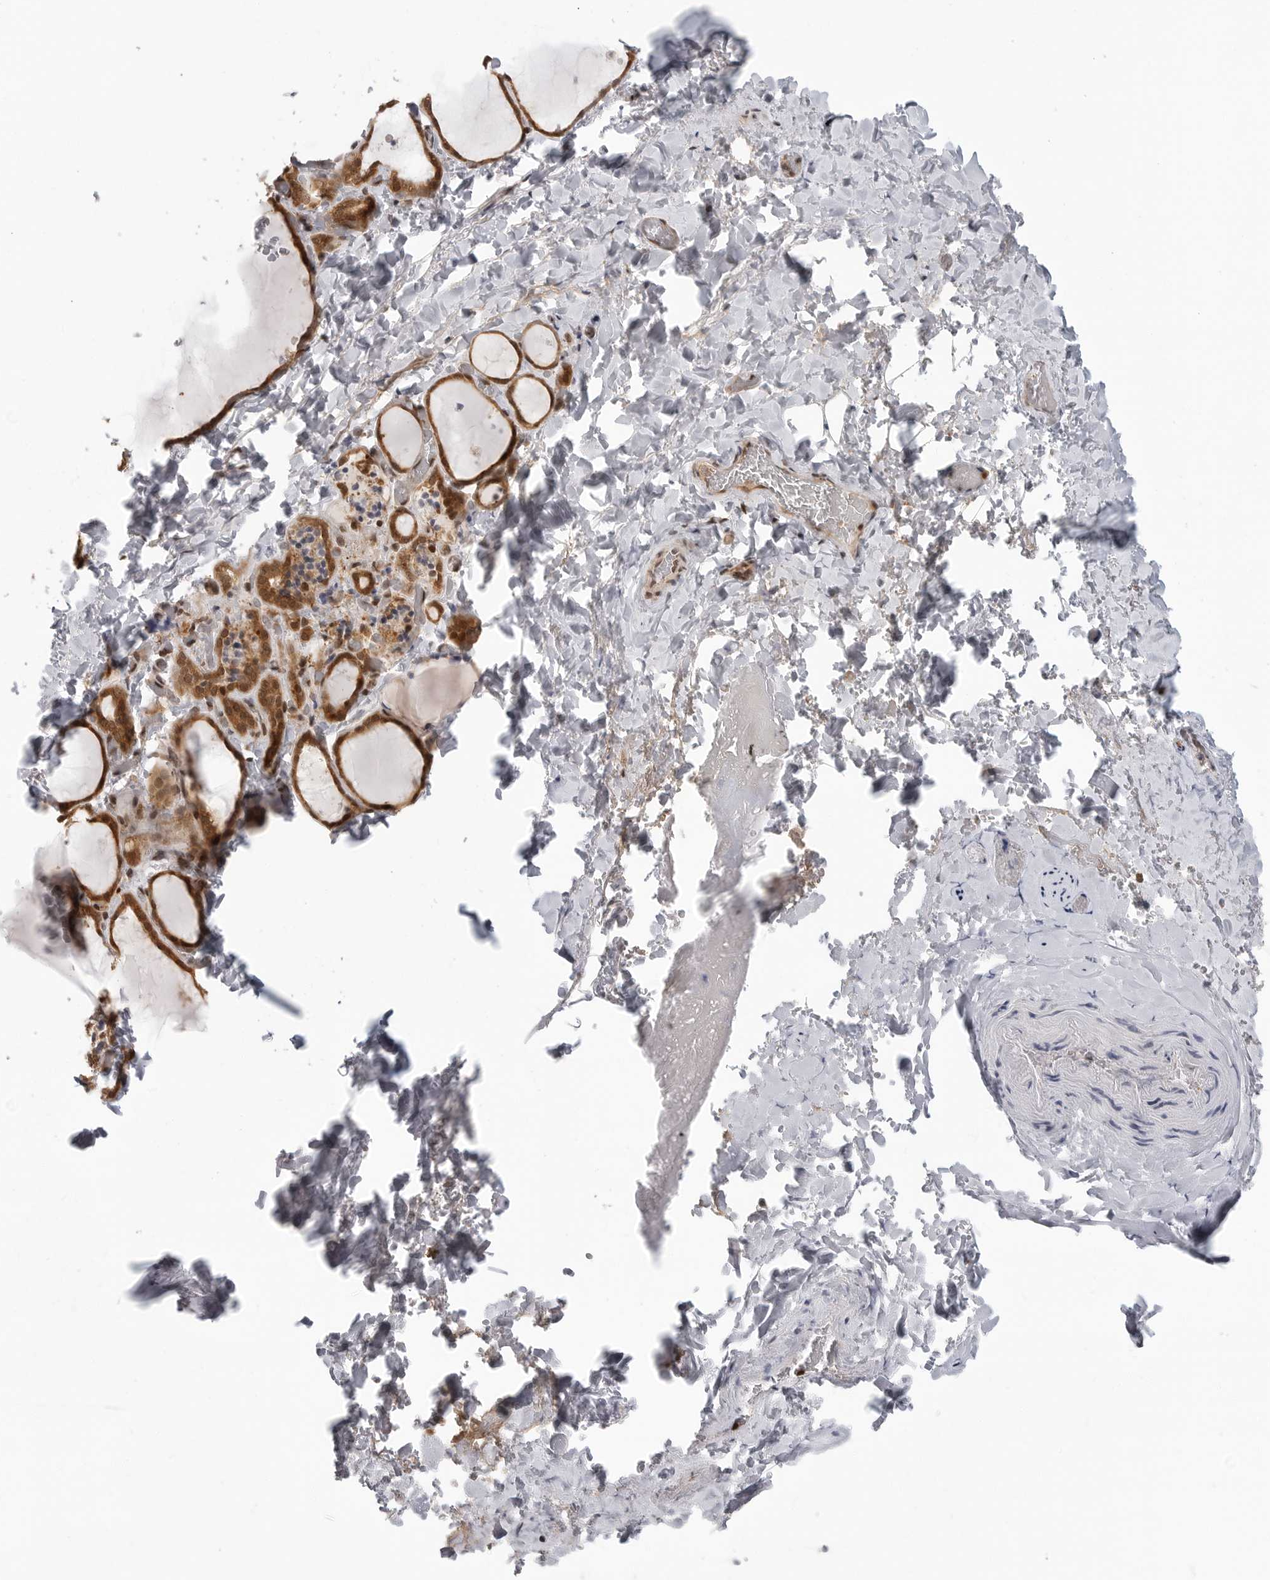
{"staining": {"intensity": "strong", "quantity": ">75%", "location": "cytoplasmic/membranous,nuclear"}, "tissue": "thyroid gland", "cell_type": "Glandular cells", "image_type": "normal", "snomed": [{"axis": "morphology", "description": "Normal tissue, NOS"}, {"axis": "topography", "description": "Thyroid gland"}], "caption": "A photomicrograph of thyroid gland stained for a protein demonstrates strong cytoplasmic/membranous,nuclear brown staining in glandular cells. Immunohistochemistry (ihc) stains the protein in brown and the nuclei are stained blue.", "gene": "SZRD1", "patient": {"sex": "female", "age": 22}}